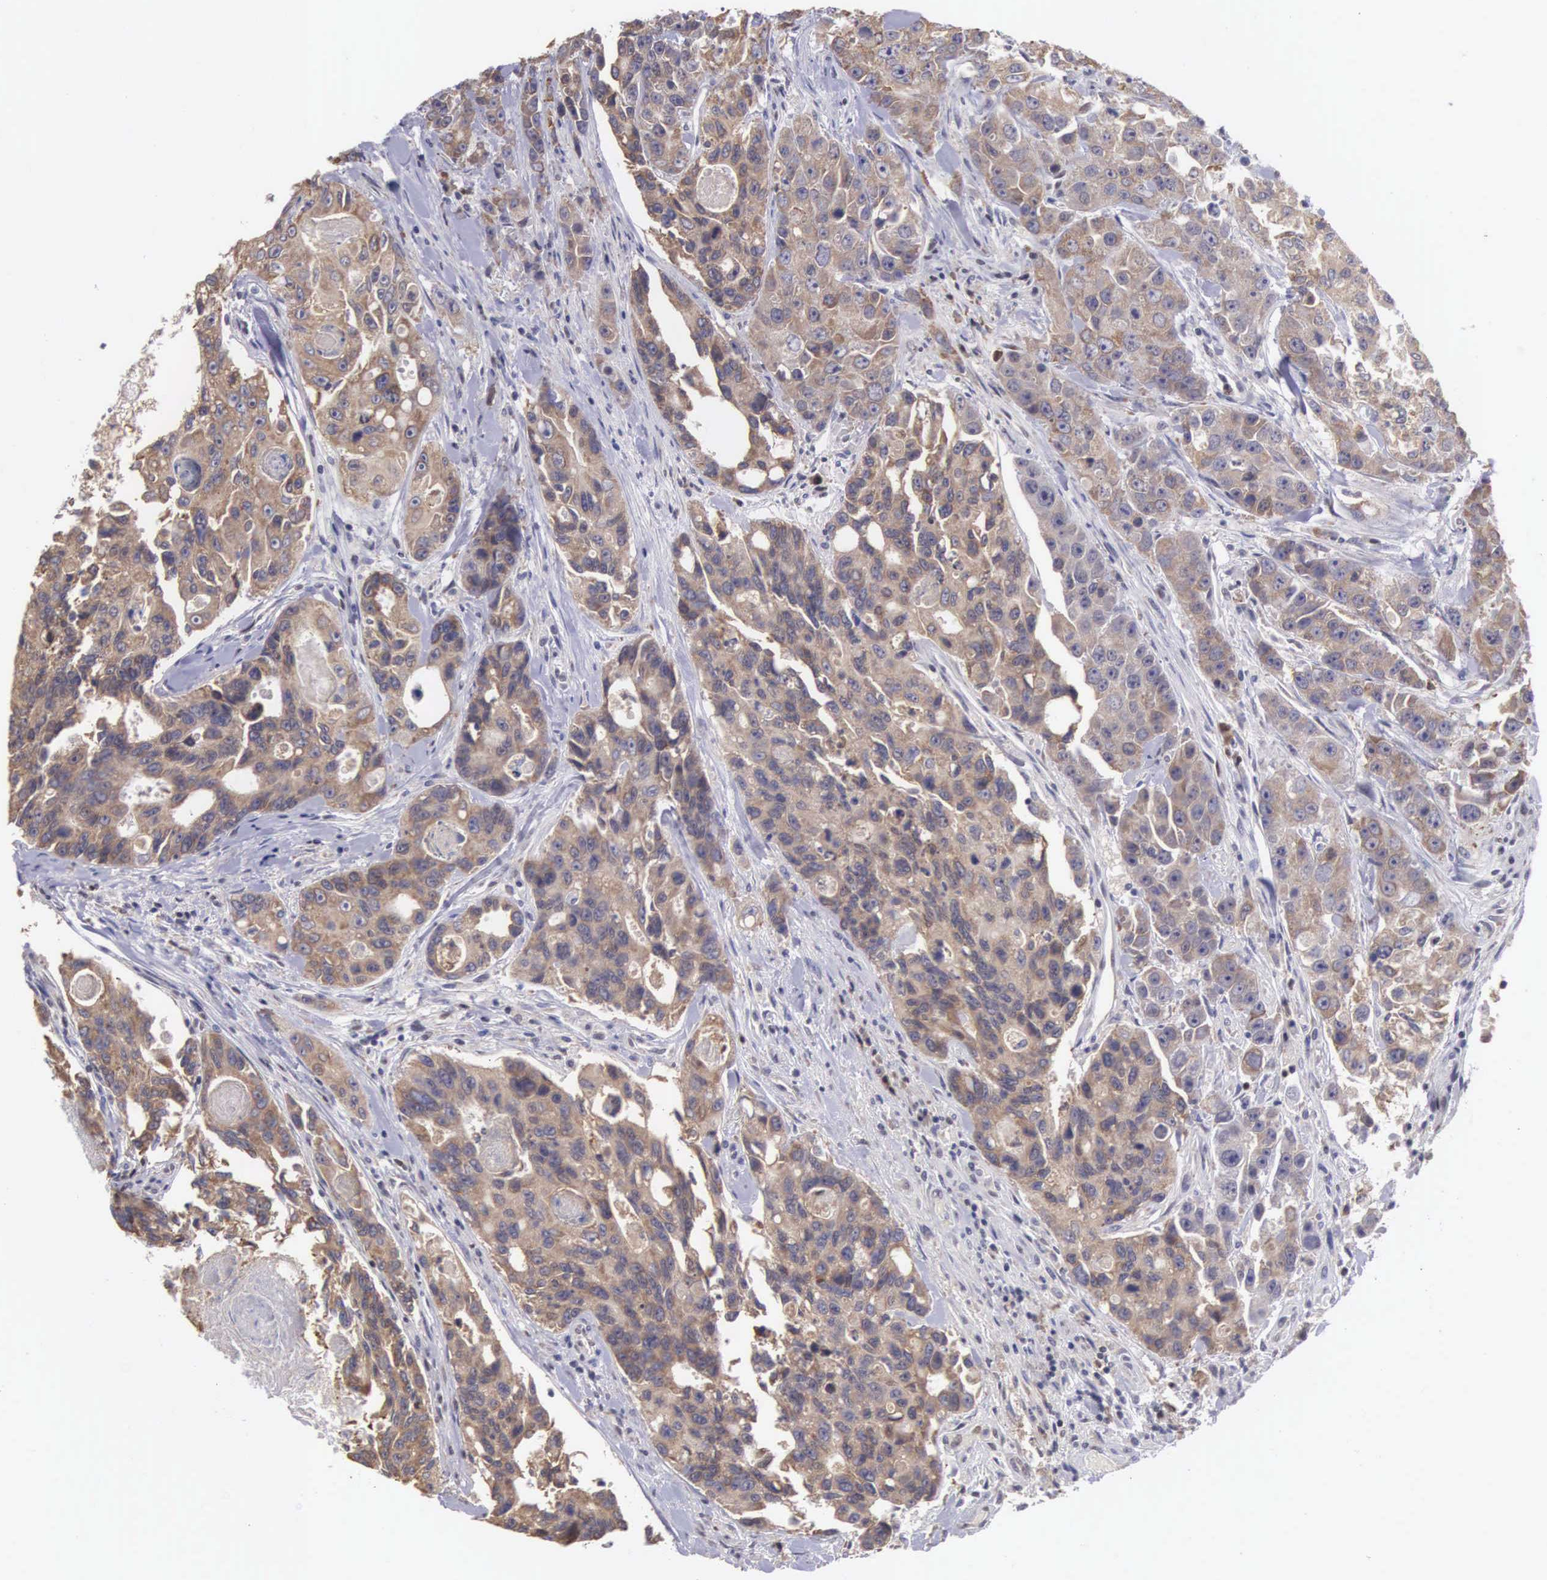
{"staining": {"intensity": "moderate", "quantity": ">75%", "location": "cytoplasmic/membranous"}, "tissue": "colorectal cancer", "cell_type": "Tumor cells", "image_type": "cancer", "snomed": [{"axis": "morphology", "description": "Adenocarcinoma, NOS"}, {"axis": "topography", "description": "Colon"}], "caption": "DAB (3,3'-diaminobenzidine) immunohistochemical staining of colorectal adenocarcinoma shows moderate cytoplasmic/membranous protein positivity in approximately >75% of tumor cells.", "gene": "SLC25A21", "patient": {"sex": "female", "age": 86}}